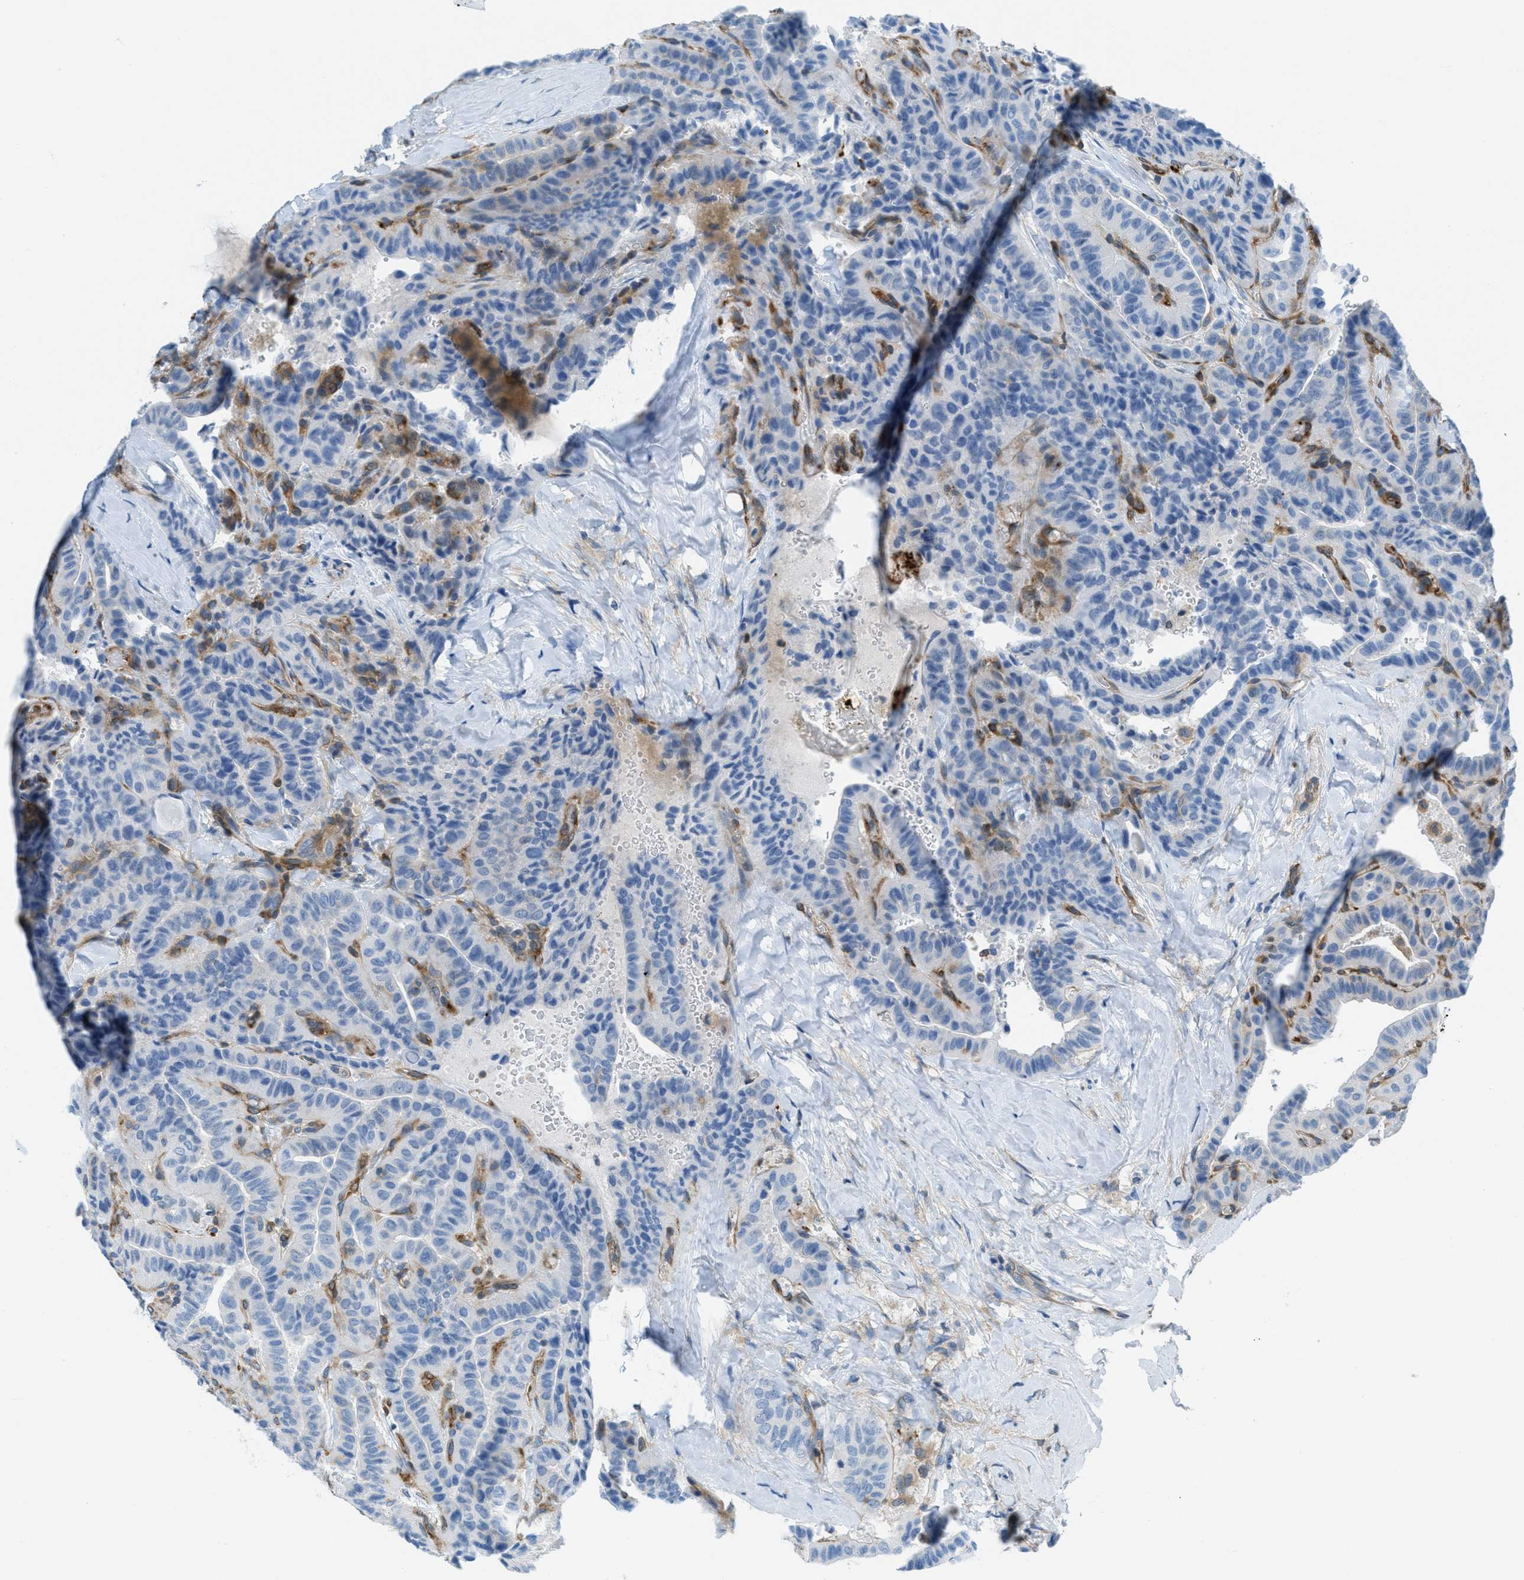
{"staining": {"intensity": "negative", "quantity": "none", "location": "none"}, "tissue": "thyroid cancer", "cell_type": "Tumor cells", "image_type": "cancer", "snomed": [{"axis": "morphology", "description": "Papillary adenocarcinoma, NOS"}, {"axis": "topography", "description": "Thyroid gland"}], "caption": "The micrograph exhibits no significant positivity in tumor cells of papillary adenocarcinoma (thyroid).", "gene": "MAPRE2", "patient": {"sex": "male", "age": 77}}